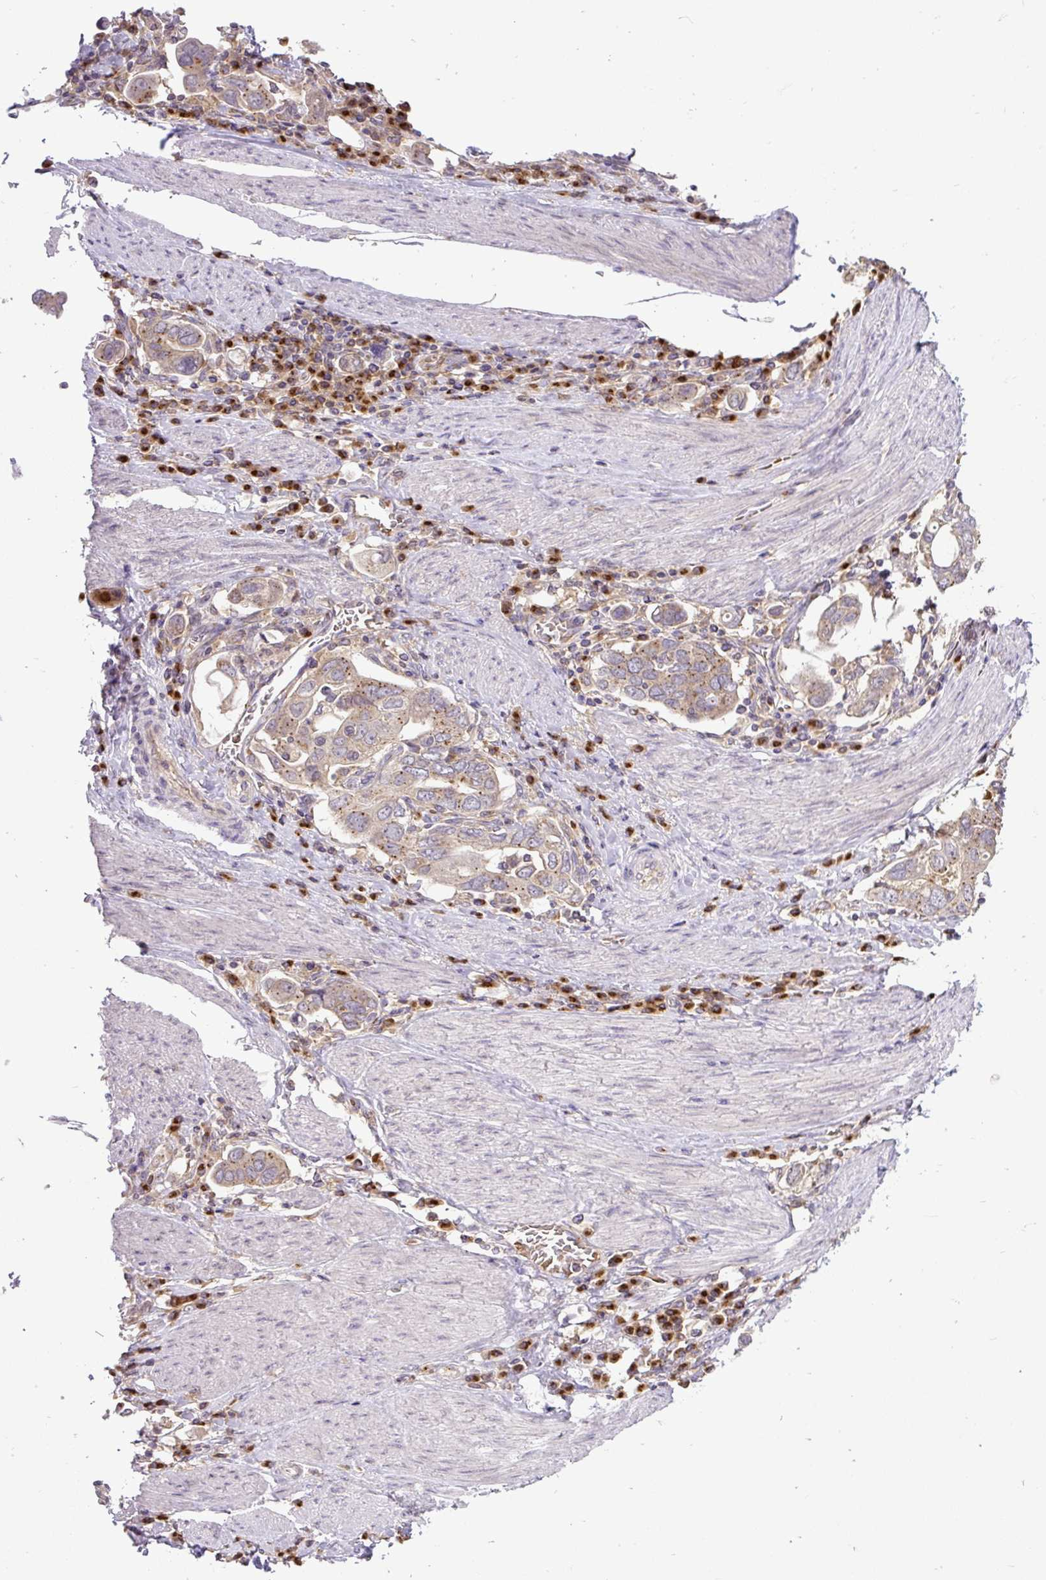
{"staining": {"intensity": "weak", "quantity": ">75%", "location": "cytoplasmic/membranous"}, "tissue": "stomach cancer", "cell_type": "Tumor cells", "image_type": "cancer", "snomed": [{"axis": "morphology", "description": "Adenocarcinoma, NOS"}, {"axis": "topography", "description": "Stomach, upper"}, {"axis": "topography", "description": "Stomach"}], "caption": "A high-resolution micrograph shows immunohistochemistry (IHC) staining of adenocarcinoma (stomach), which exhibits weak cytoplasmic/membranous expression in about >75% of tumor cells.", "gene": "SMC4", "patient": {"sex": "male", "age": 62}}